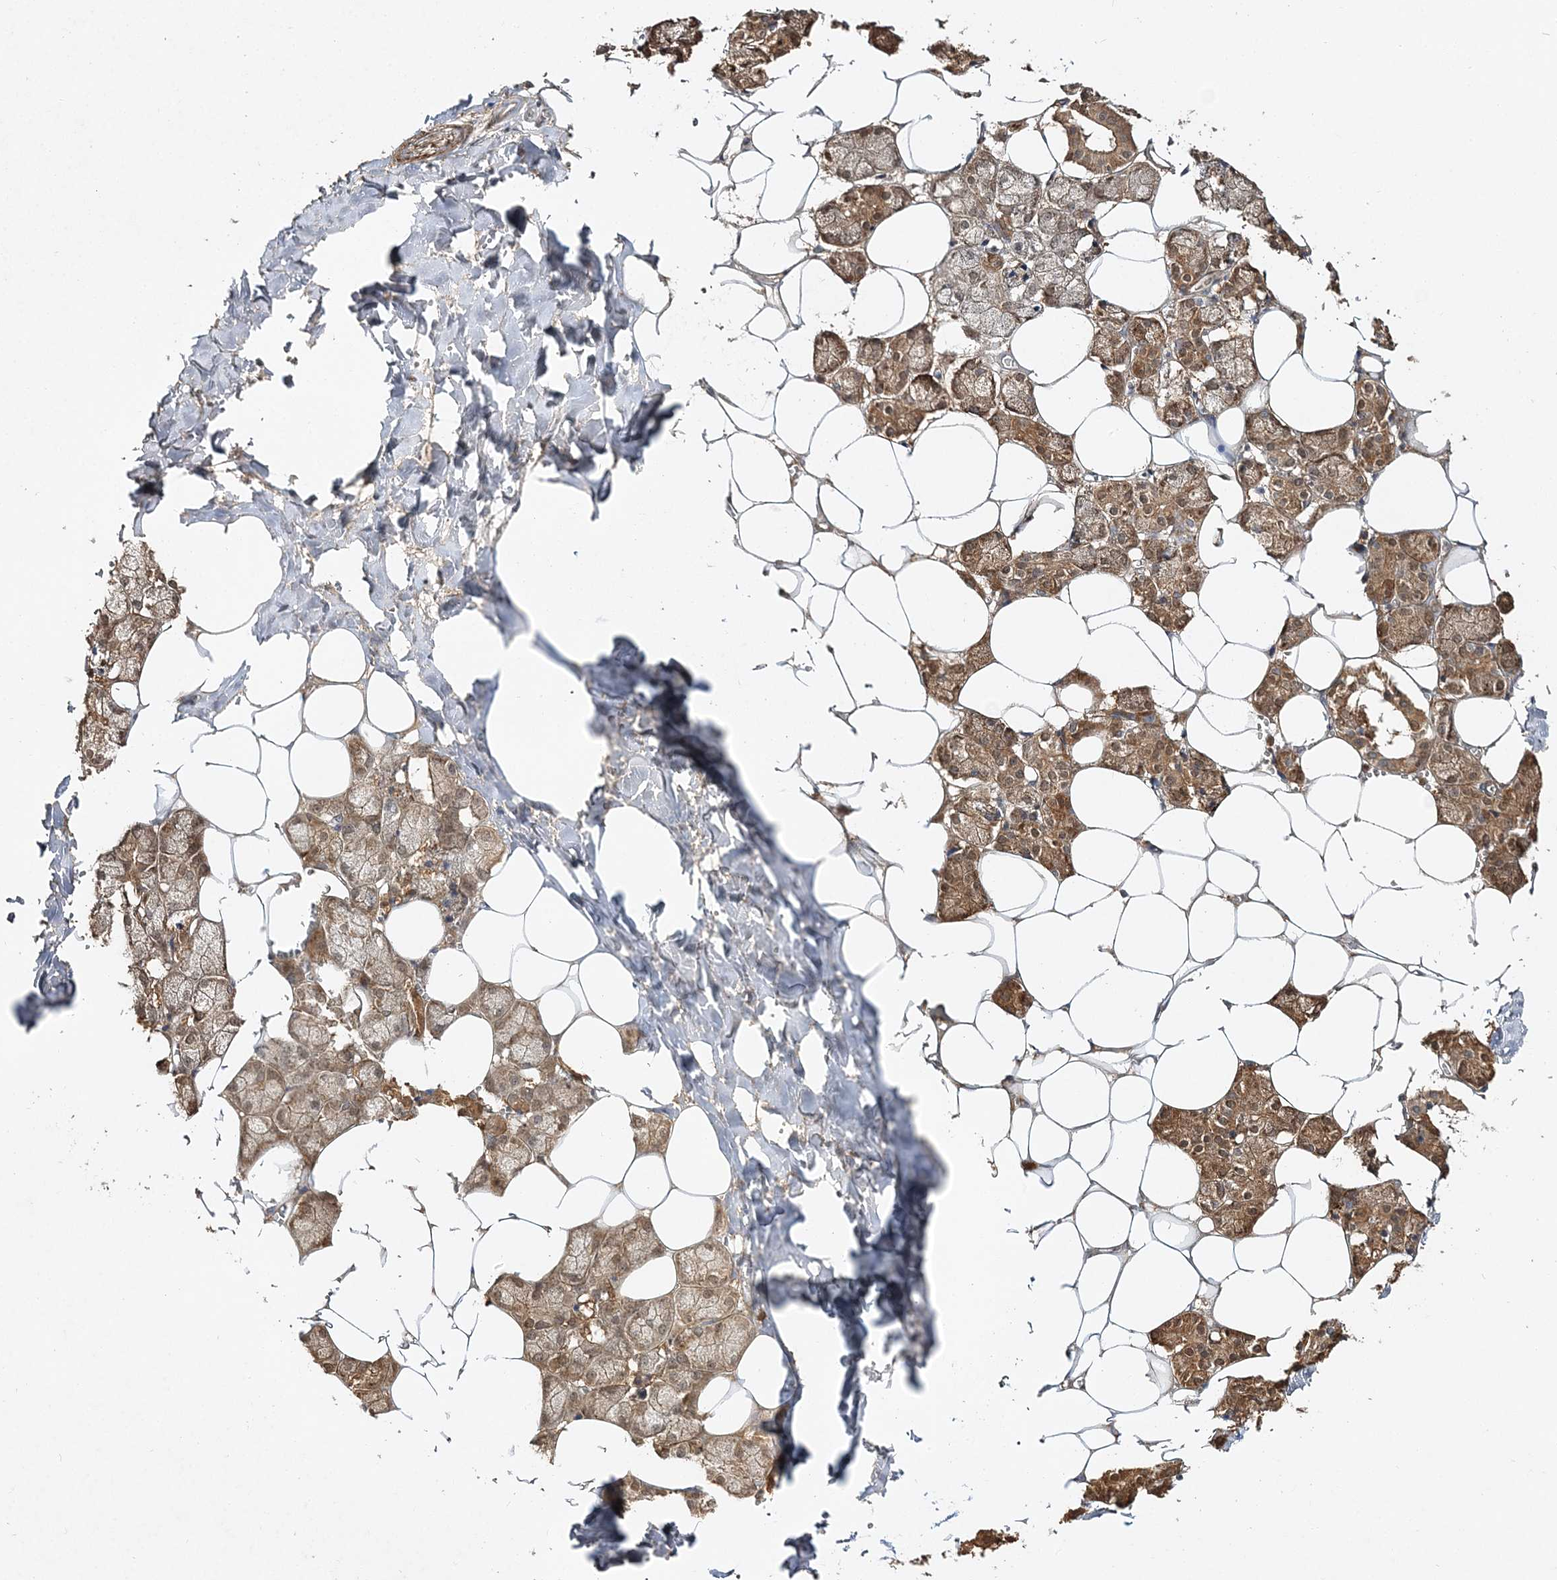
{"staining": {"intensity": "moderate", "quantity": ">75%", "location": "cytoplasmic/membranous"}, "tissue": "salivary gland", "cell_type": "Glandular cells", "image_type": "normal", "snomed": [{"axis": "morphology", "description": "Normal tissue, NOS"}, {"axis": "topography", "description": "Salivary gland"}], "caption": "IHC (DAB) staining of unremarkable human salivary gland exhibits moderate cytoplasmic/membranous protein positivity in approximately >75% of glandular cells.", "gene": "S100A11", "patient": {"sex": "male", "age": 62}}